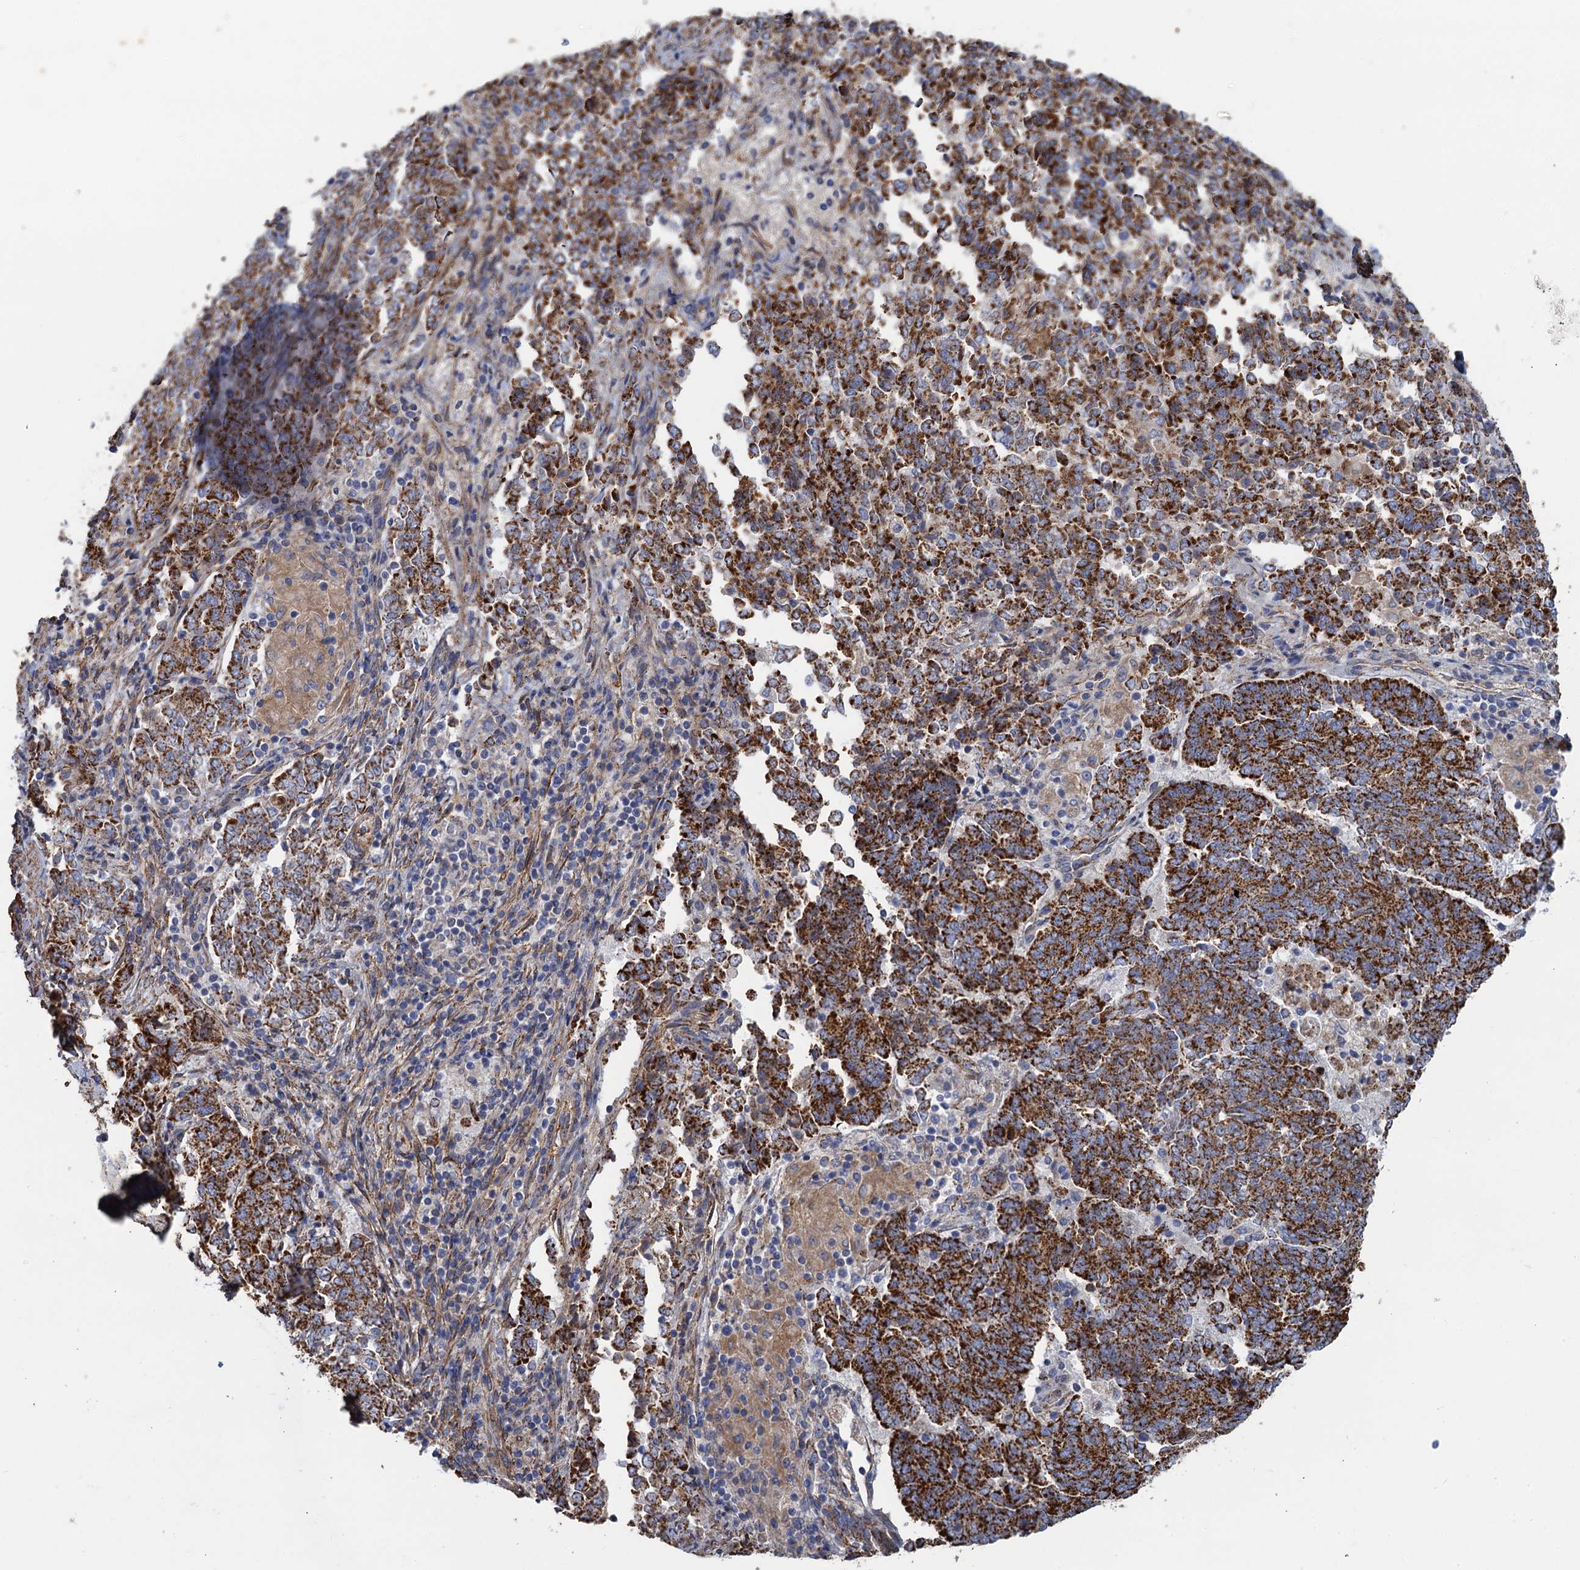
{"staining": {"intensity": "strong", "quantity": ">75%", "location": "cytoplasmic/membranous"}, "tissue": "endometrial cancer", "cell_type": "Tumor cells", "image_type": "cancer", "snomed": [{"axis": "morphology", "description": "Adenocarcinoma, NOS"}, {"axis": "topography", "description": "Endometrium"}], "caption": "Protein expression analysis of human endometrial cancer (adenocarcinoma) reveals strong cytoplasmic/membranous staining in approximately >75% of tumor cells. (DAB (3,3'-diaminobenzidine) IHC, brown staining for protein, blue staining for nuclei).", "gene": "GCSH", "patient": {"sex": "female", "age": 80}}